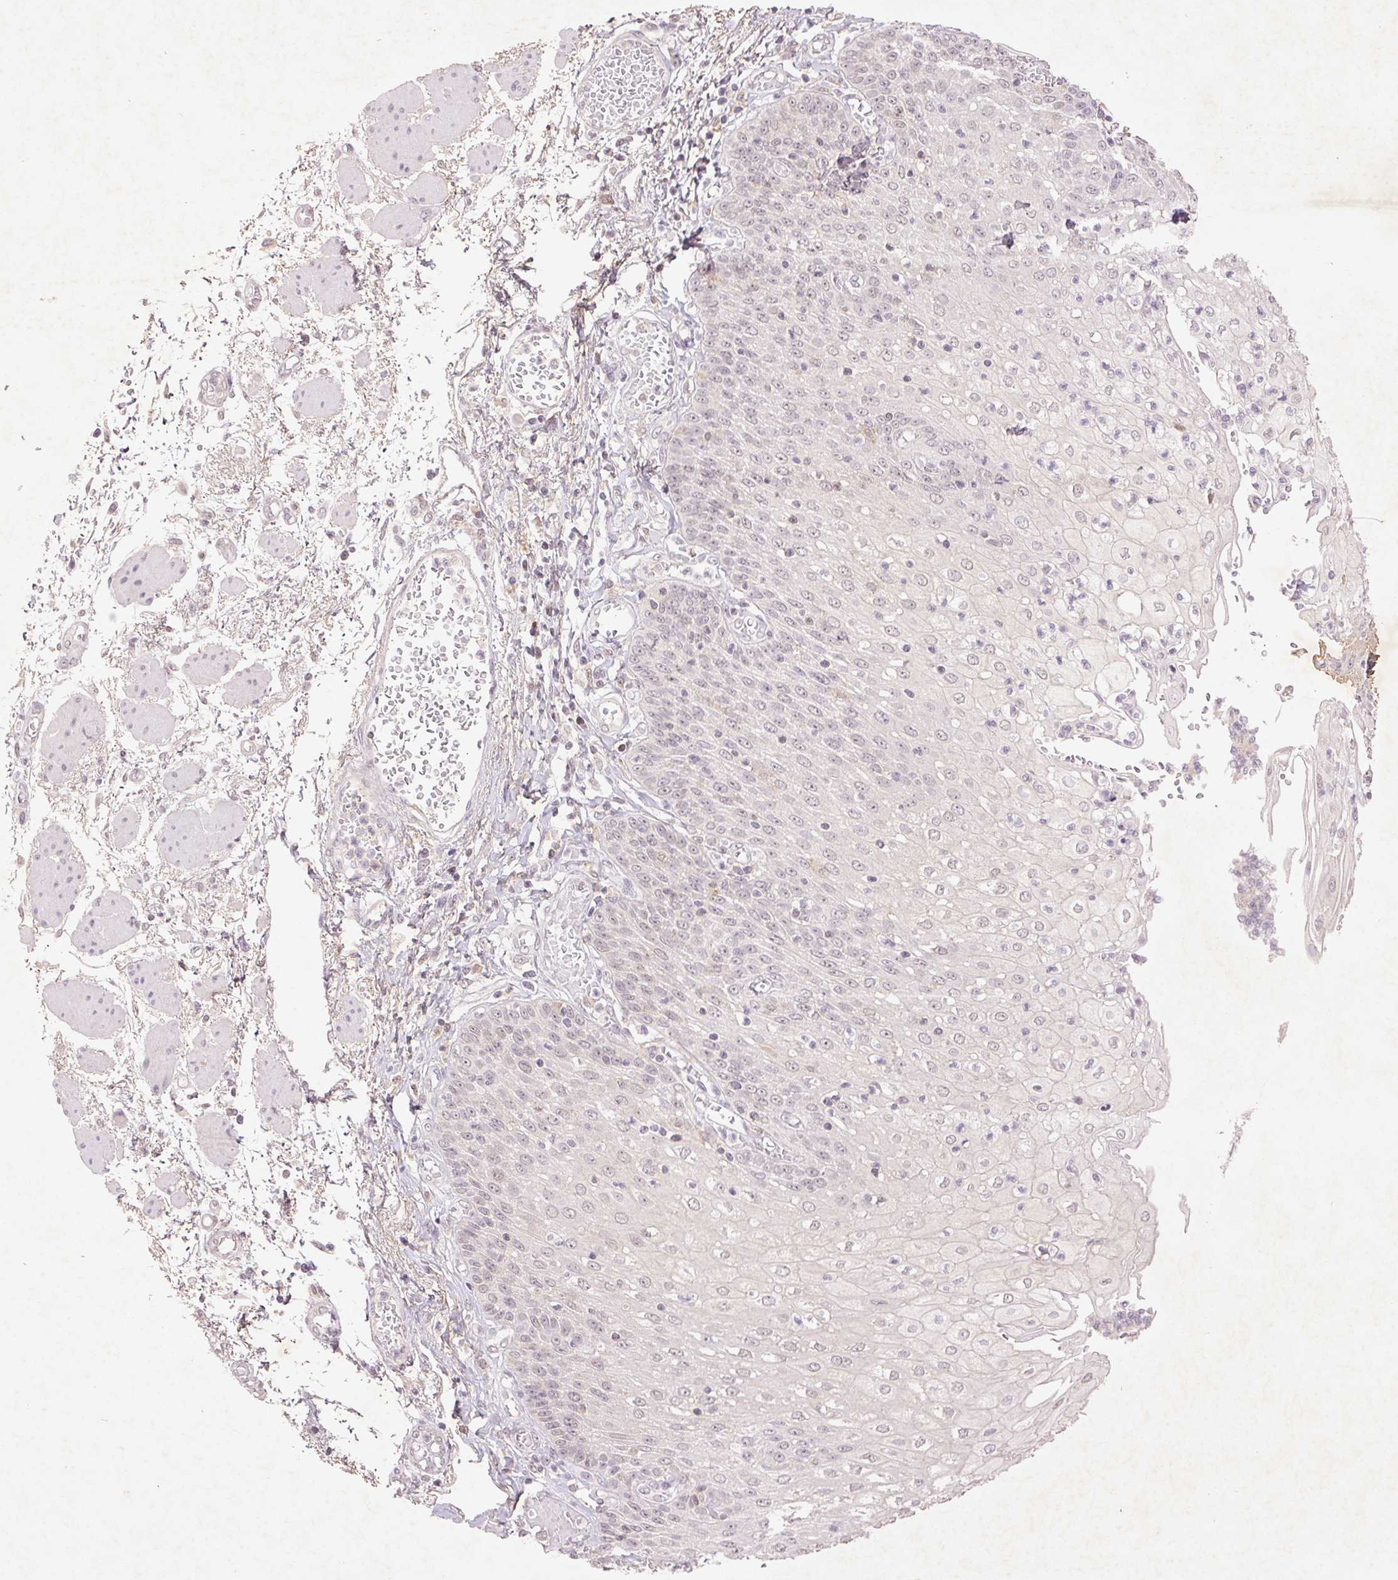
{"staining": {"intensity": "negative", "quantity": "none", "location": "none"}, "tissue": "esophagus", "cell_type": "Squamous epithelial cells", "image_type": "normal", "snomed": [{"axis": "morphology", "description": "Normal tissue, NOS"}, {"axis": "morphology", "description": "Adenocarcinoma, NOS"}, {"axis": "topography", "description": "Esophagus"}], "caption": "Immunohistochemistry of normal human esophagus demonstrates no positivity in squamous epithelial cells.", "gene": "FAM168B", "patient": {"sex": "male", "age": 81}}